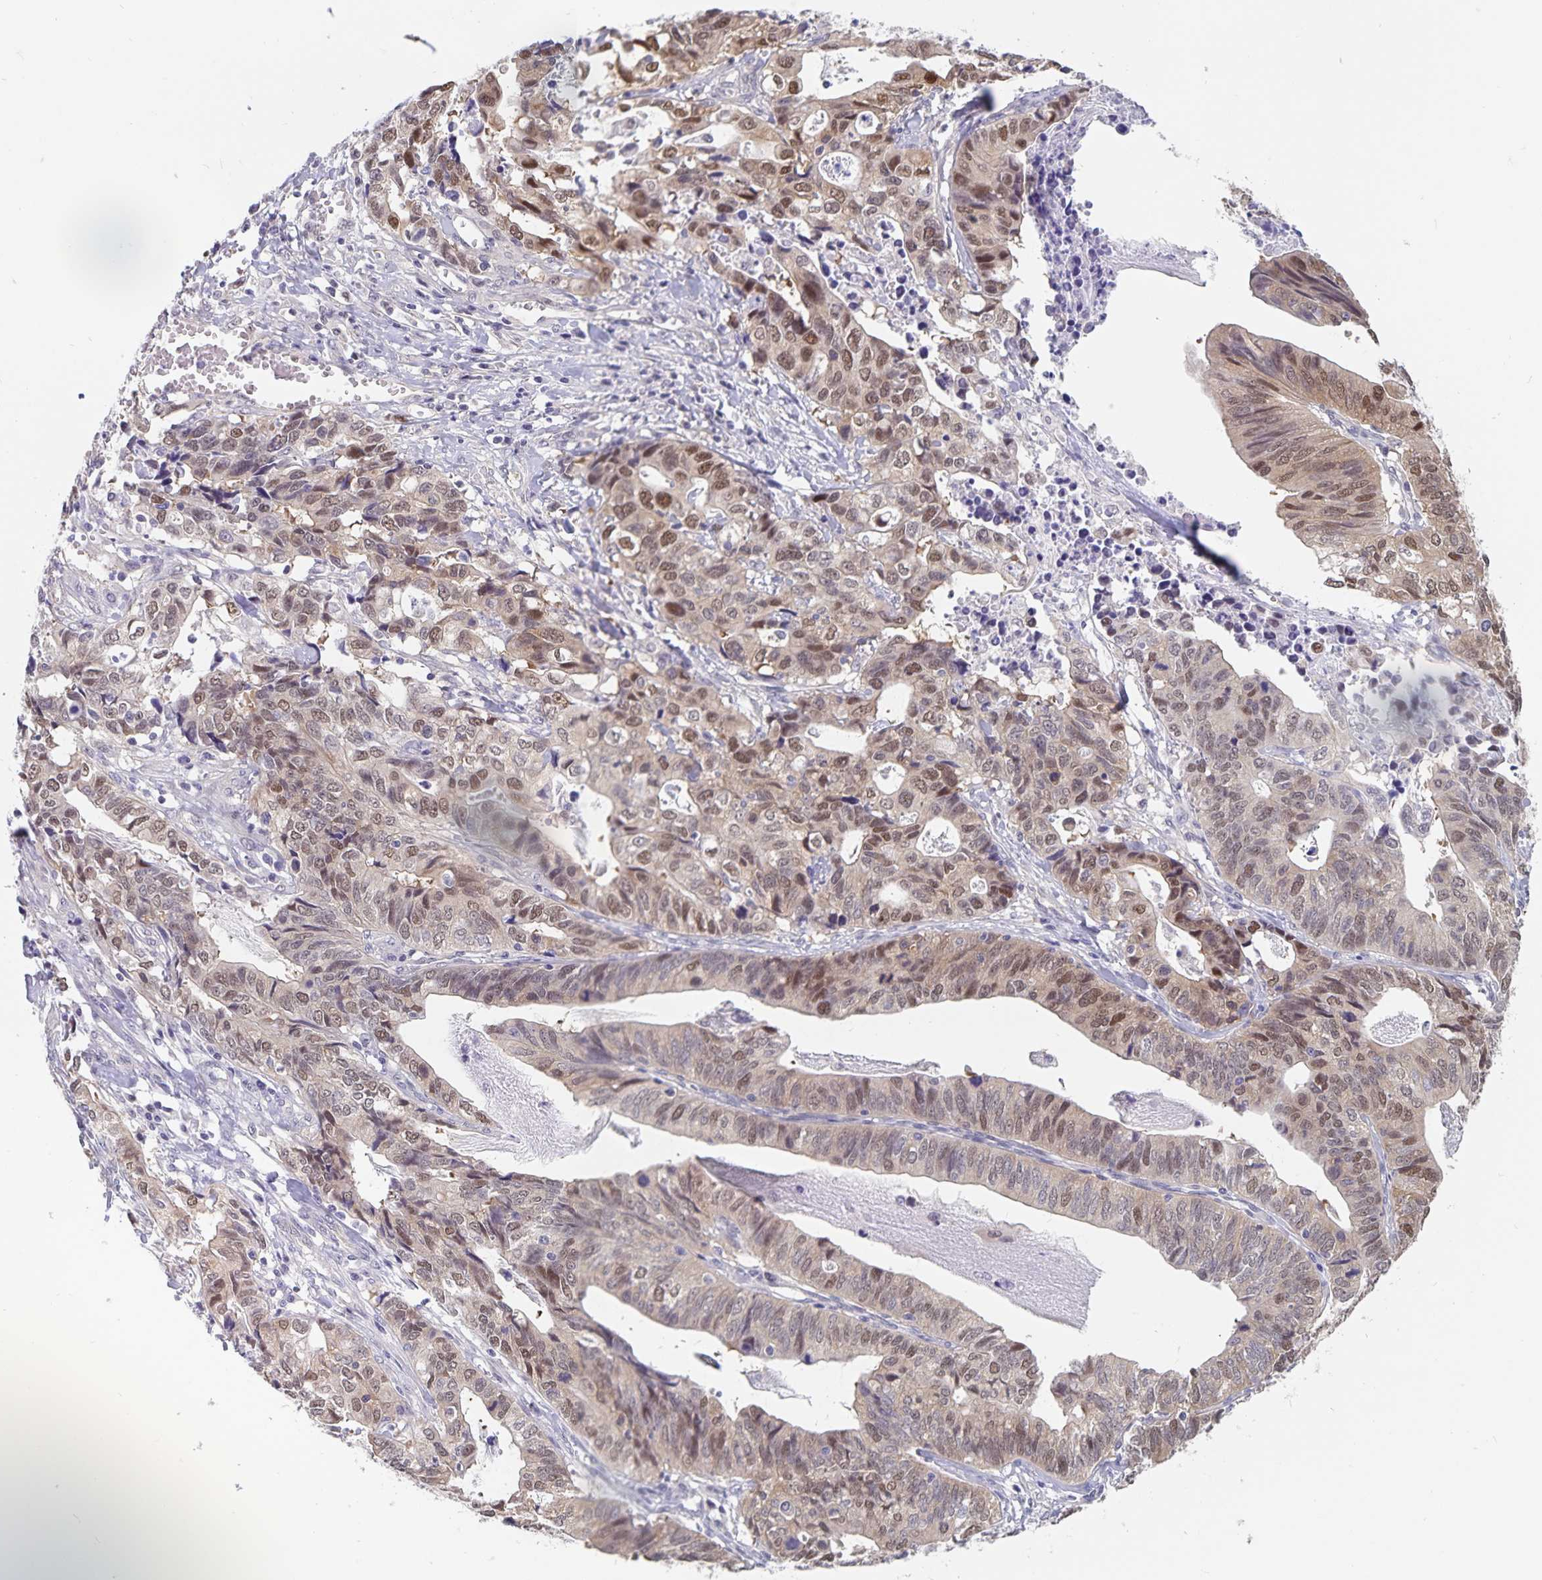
{"staining": {"intensity": "moderate", "quantity": "25%-75%", "location": "cytoplasmic/membranous,nuclear"}, "tissue": "stomach cancer", "cell_type": "Tumor cells", "image_type": "cancer", "snomed": [{"axis": "morphology", "description": "Adenocarcinoma, NOS"}, {"axis": "topography", "description": "Stomach, upper"}], "caption": "Protein analysis of adenocarcinoma (stomach) tissue displays moderate cytoplasmic/membranous and nuclear staining in about 25%-75% of tumor cells.", "gene": "BAG6", "patient": {"sex": "female", "age": 67}}